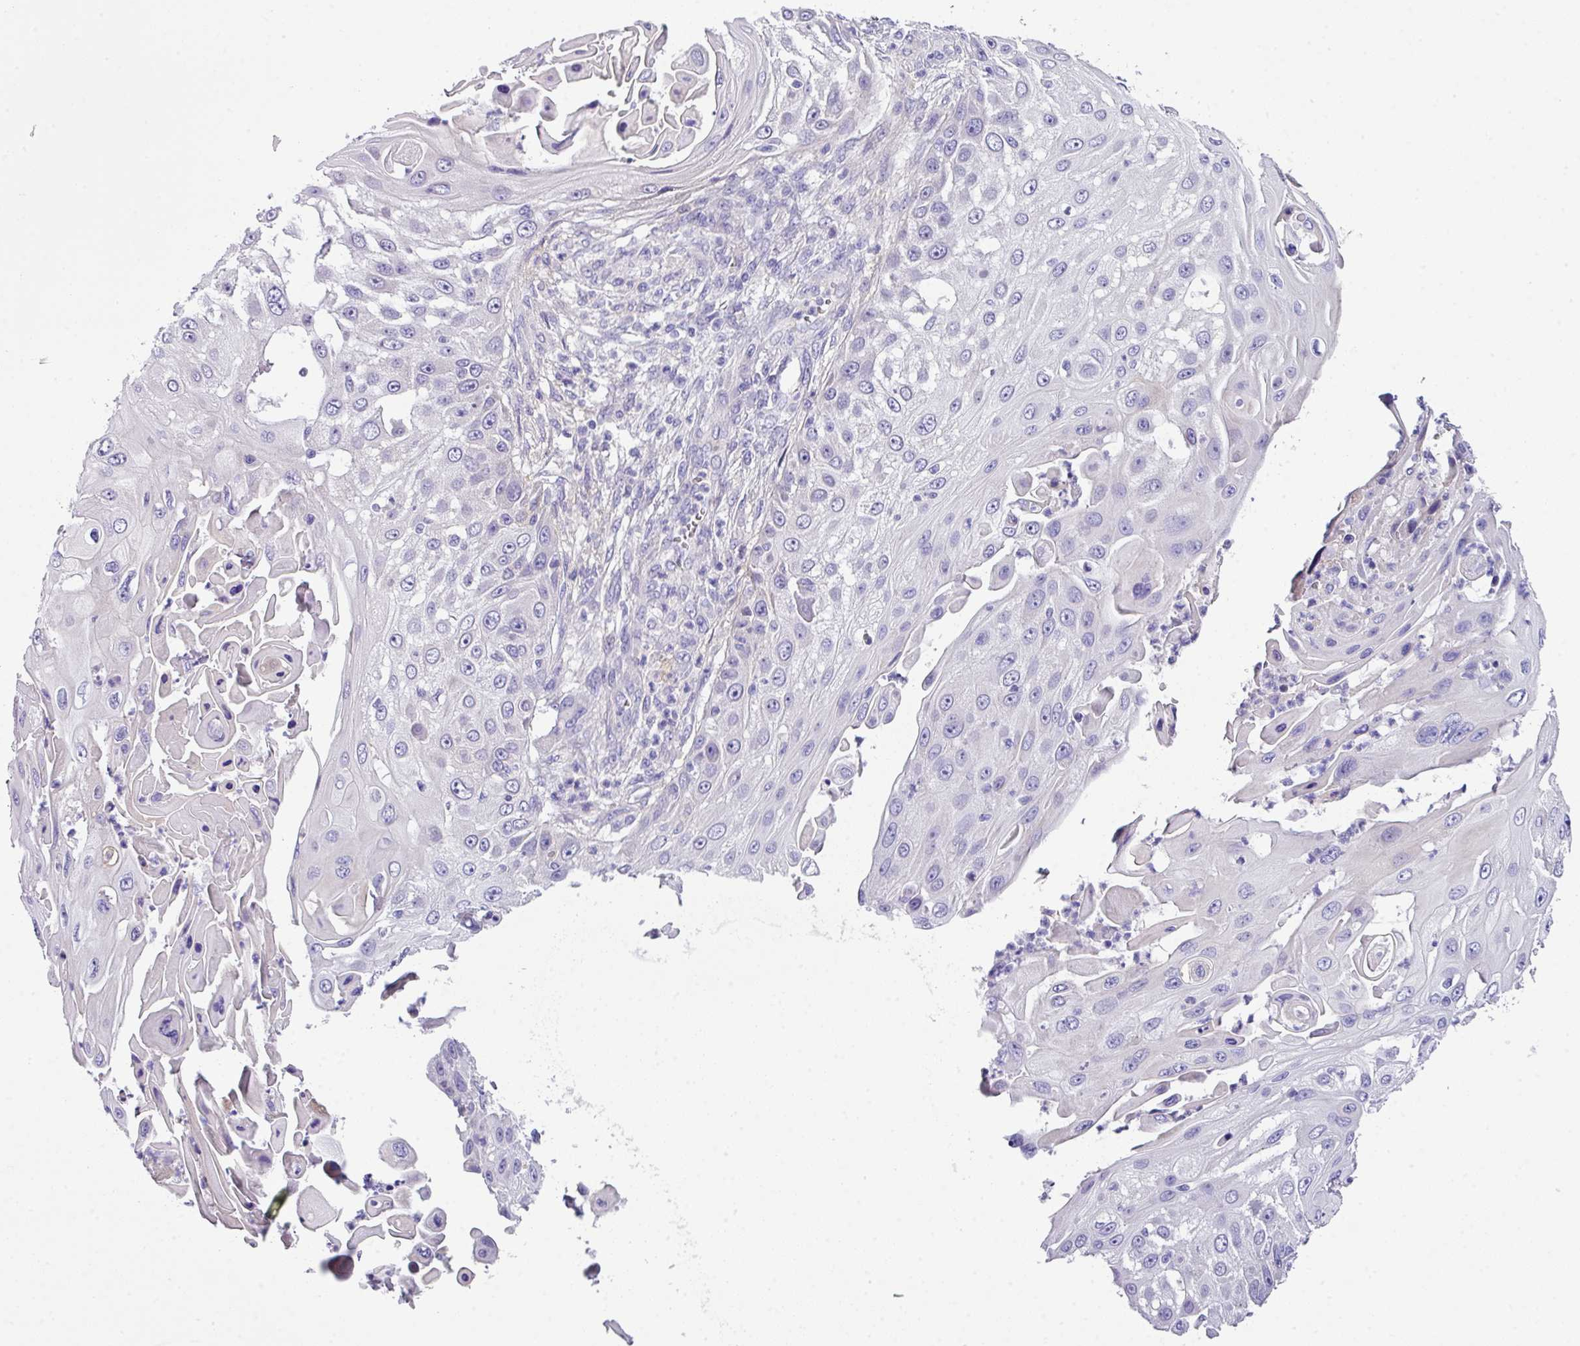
{"staining": {"intensity": "negative", "quantity": "none", "location": "none"}, "tissue": "skin cancer", "cell_type": "Tumor cells", "image_type": "cancer", "snomed": [{"axis": "morphology", "description": "Squamous cell carcinoma, NOS"}, {"axis": "topography", "description": "Skin"}], "caption": "Skin cancer was stained to show a protein in brown. There is no significant staining in tumor cells.", "gene": "DNAL1", "patient": {"sex": "female", "age": 44}}